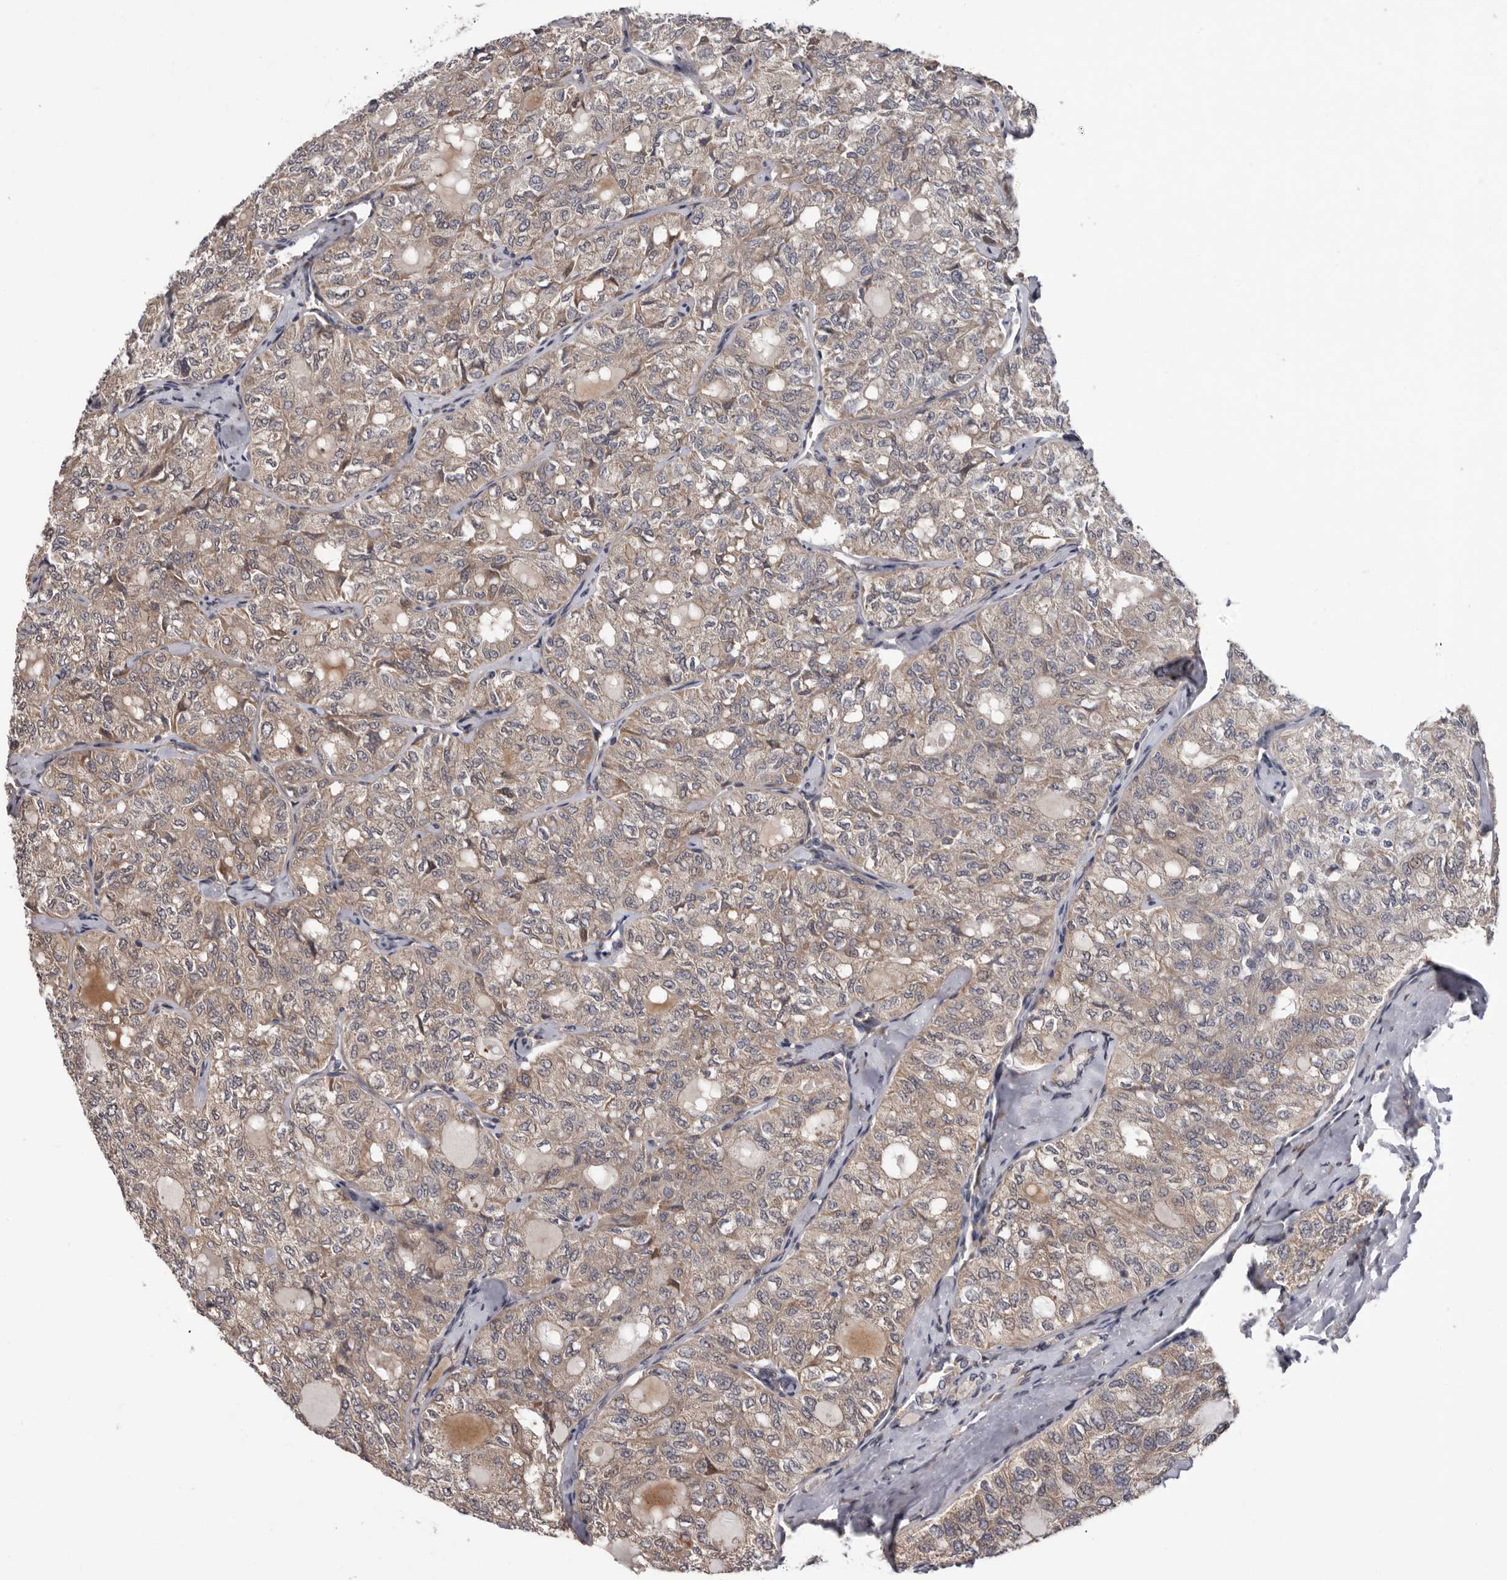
{"staining": {"intensity": "weak", "quantity": "25%-75%", "location": "cytoplasmic/membranous,nuclear"}, "tissue": "thyroid cancer", "cell_type": "Tumor cells", "image_type": "cancer", "snomed": [{"axis": "morphology", "description": "Follicular adenoma carcinoma, NOS"}, {"axis": "topography", "description": "Thyroid gland"}], "caption": "An immunohistochemistry (IHC) histopathology image of neoplastic tissue is shown. Protein staining in brown highlights weak cytoplasmic/membranous and nuclear positivity in thyroid cancer within tumor cells. The staining is performed using DAB brown chromogen to label protein expression. The nuclei are counter-stained blue using hematoxylin.", "gene": "MED8", "patient": {"sex": "male", "age": 75}}